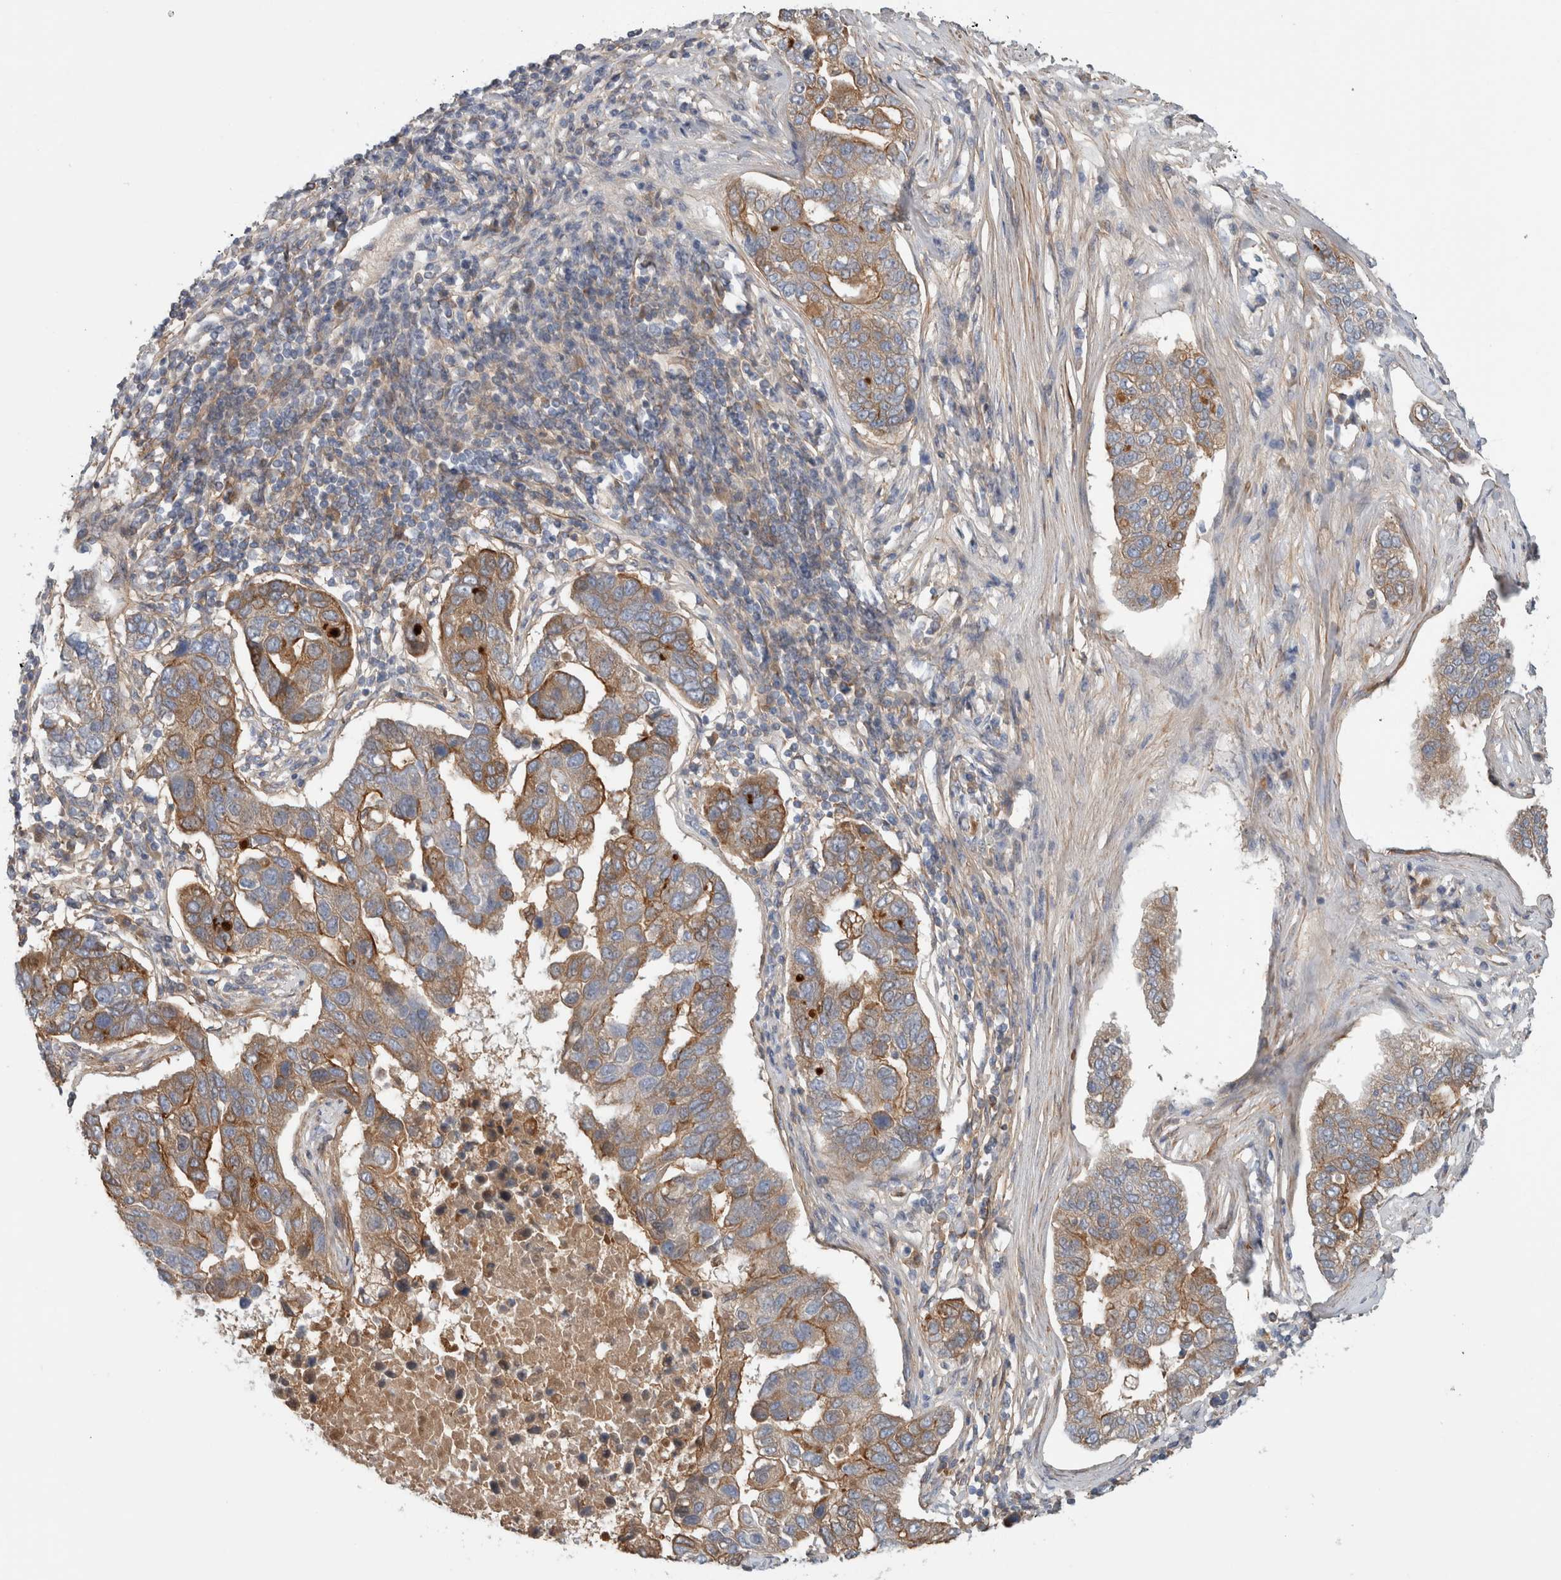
{"staining": {"intensity": "moderate", "quantity": ">75%", "location": "cytoplasmic/membranous"}, "tissue": "pancreatic cancer", "cell_type": "Tumor cells", "image_type": "cancer", "snomed": [{"axis": "morphology", "description": "Adenocarcinoma, NOS"}, {"axis": "topography", "description": "Pancreas"}], "caption": "A high-resolution histopathology image shows immunohistochemistry (IHC) staining of pancreatic cancer (adenocarcinoma), which demonstrates moderate cytoplasmic/membranous staining in about >75% of tumor cells.", "gene": "CFI", "patient": {"sex": "female", "age": 61}}